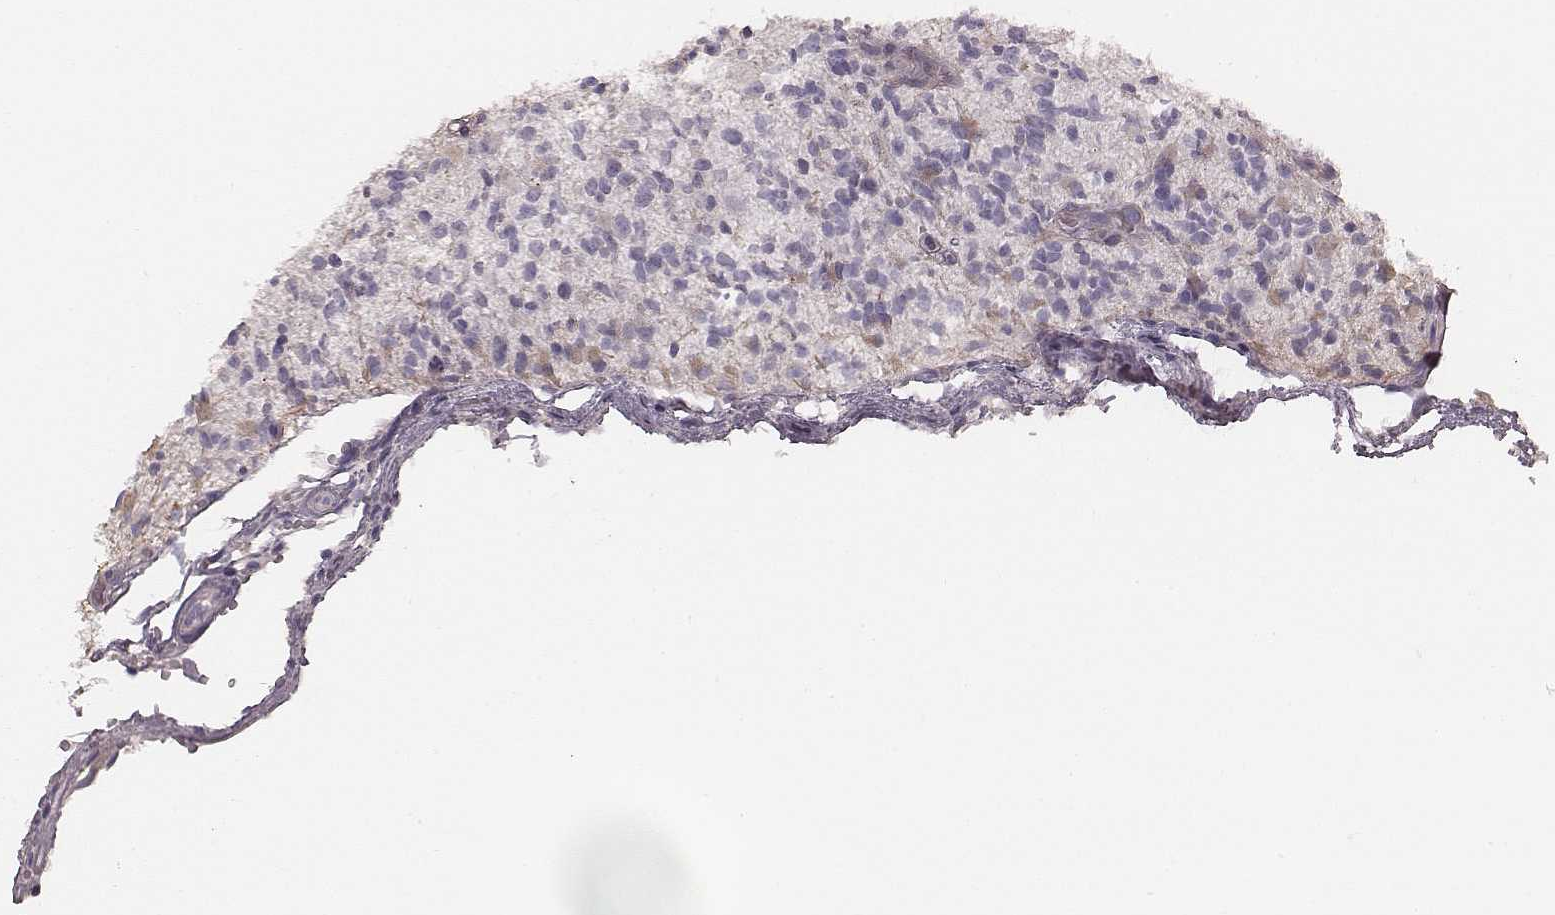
{"staining": {"intensity": "negative", "quantity": "none", "location": "none"}, "tissue": "glioma", "cell_type": "Tumor cells", "image_type": "cancer", "snomed": [{"axis": "morphology", "description": "Glioma, malignant, High grade"}, {"axis": "topography", "description": "Brain"}], "caption": "Immunohistochemical staining of malignant glioma (high-grade) displays no significant positivity in tumor cells.", "gene": "ZP4", "patient": {"sex": "female", "age": 63}}